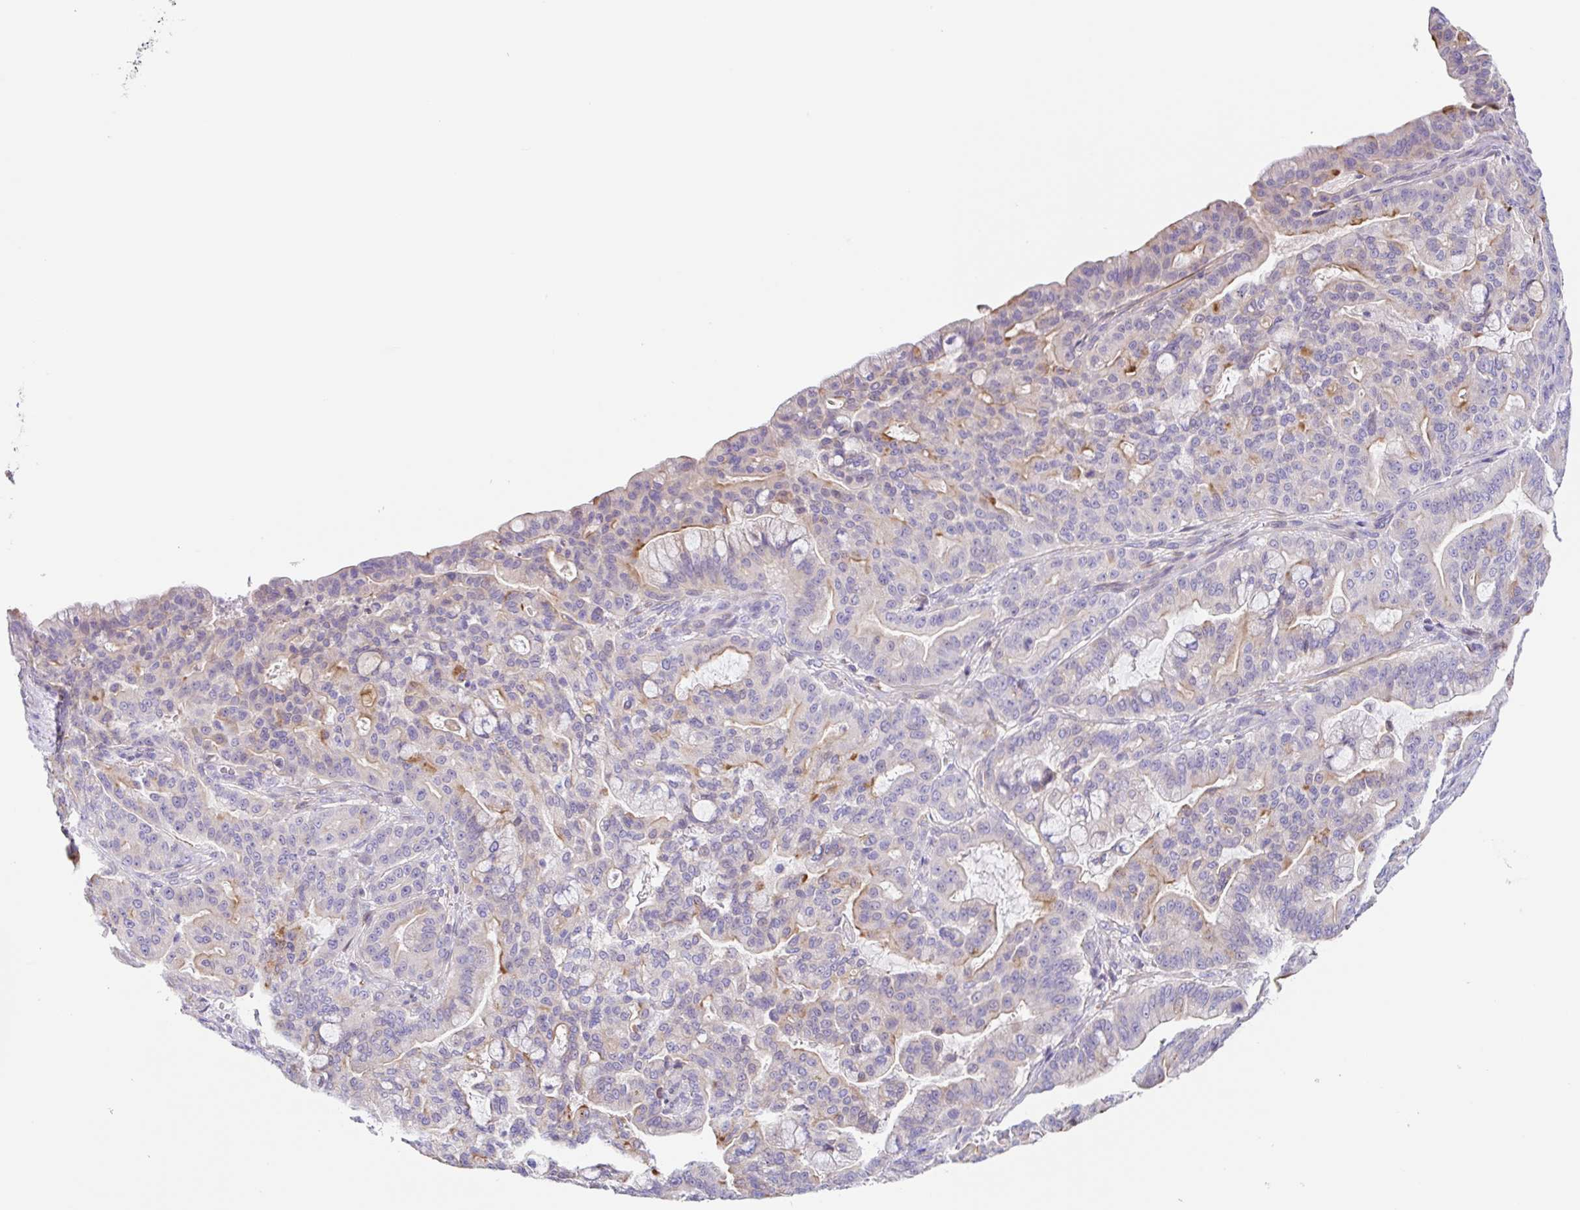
{"staining": {"intensity": "moderate", "quantity": "<25%", "location": "cytoplasmic/membranous"}, "tissue": "pancreatic cancer", "cell_type": "Tumor cells", "image_type": "cancer", "snomed": [{"axis": "morphology", "description": "Adenocarcinoma, NOS"}, {"axis": "topography", "description": "Pancreas"}], "caption": "An image of human pancreatic adenocarcinoma stained for a protein displays moderate cytoplasmic/membranous brown staining in tumor cells.", "gene": "DCAF17", "patient": {"sex": "male", "age": 63}}